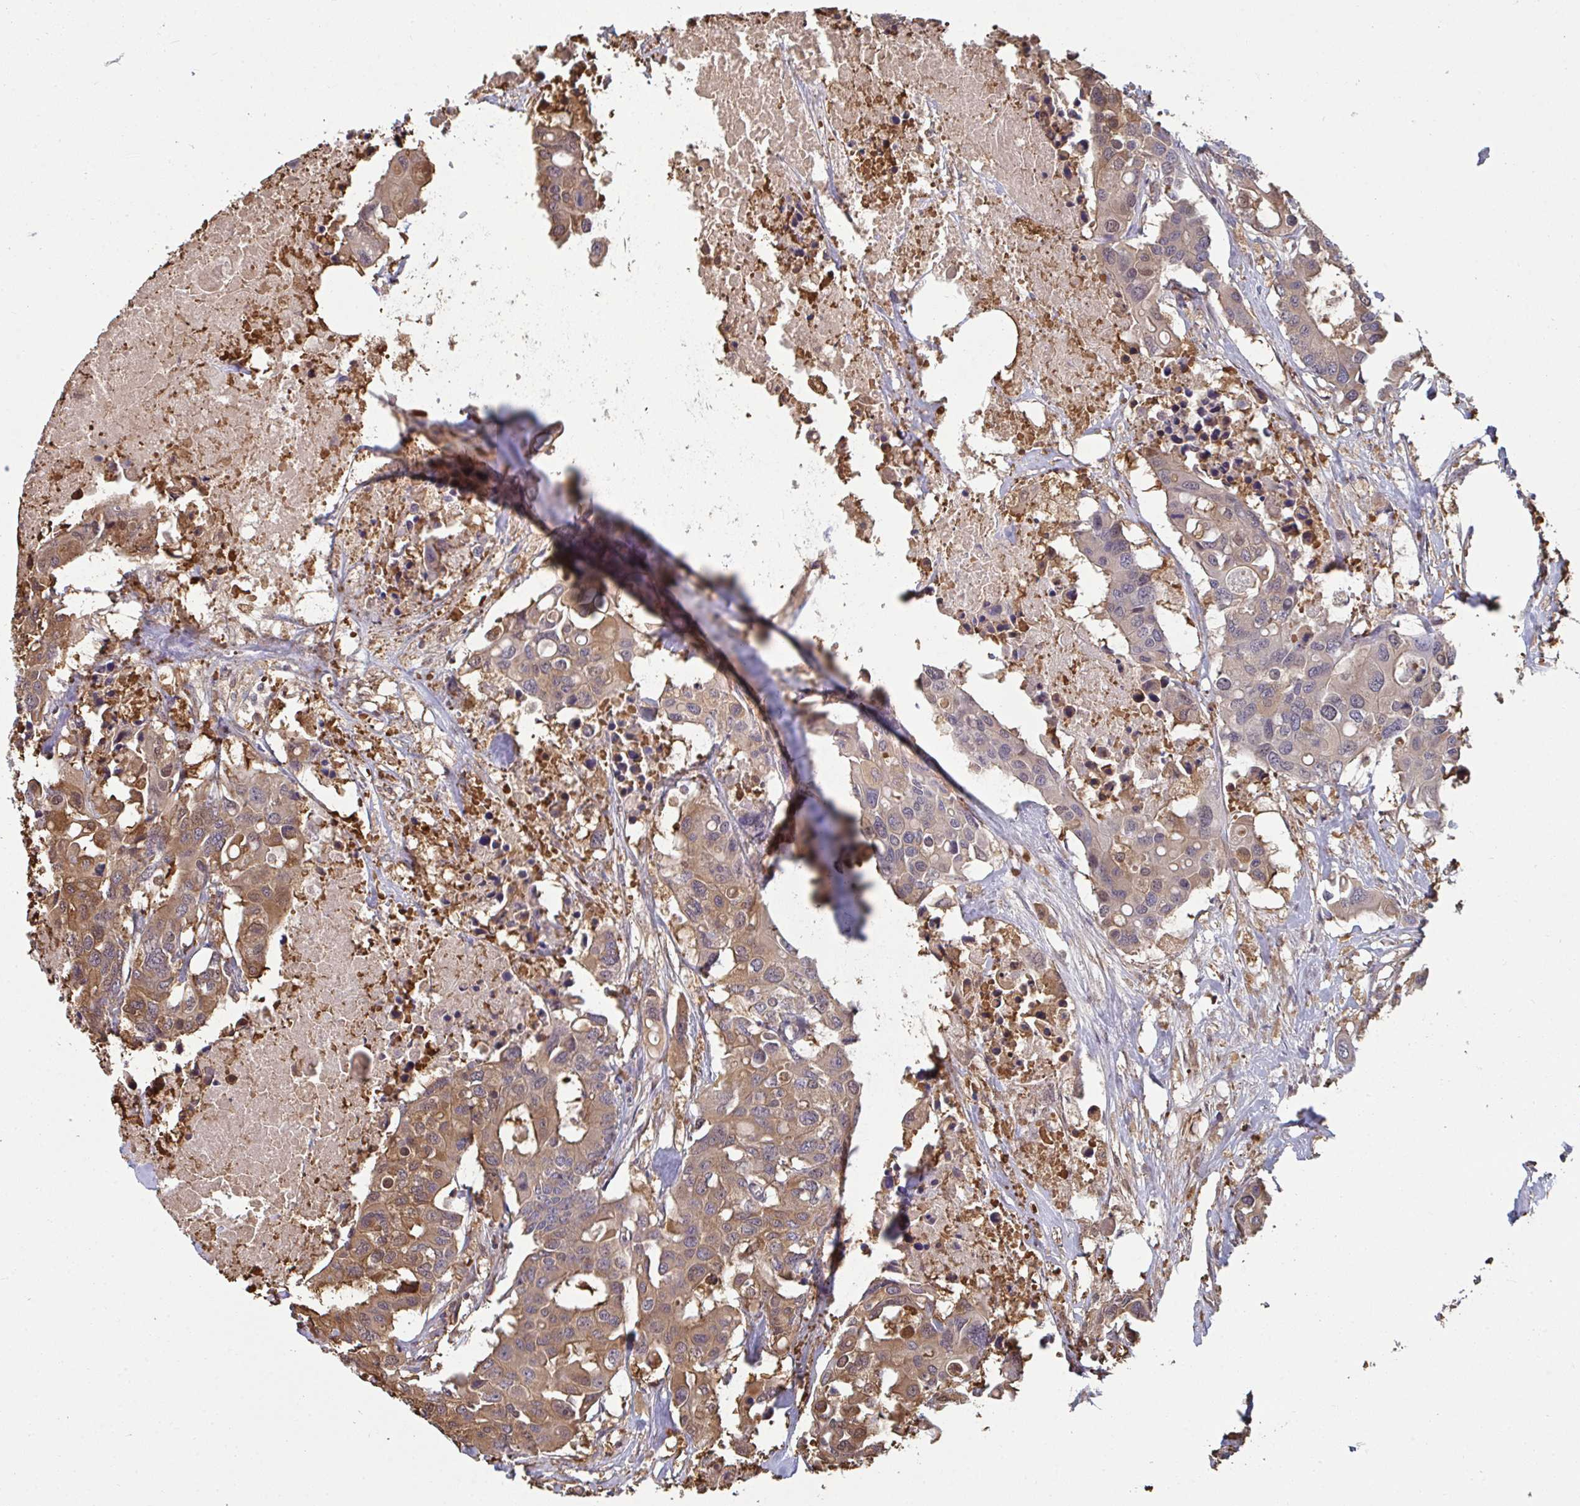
{"staining": {"intensity": "moderate", "quantity": ">75%", "location": "cytoplasmic/membranous"}, "tissue": "colorectal cancer", "cell_type": "Tumor cells", "image_type": "cancer", "snomed": [{"axis": "morphology", "description": "Adenocarcinoma, NOS"}, {"axis": "topography", "description": "Colon"}], "caption": "Immunohistochemistry (IHC) histopathology image of neoplastic tissue: colorectal cancer stained using IHC displays medium levels of moderate protein expression localized specifically in the cytoplasmic/membranous of tumor cells, appearing as a cytoplasmic/membranous brown color.", "gene": "TTC9C", "patient": {"sex": "male", "age": 77}}